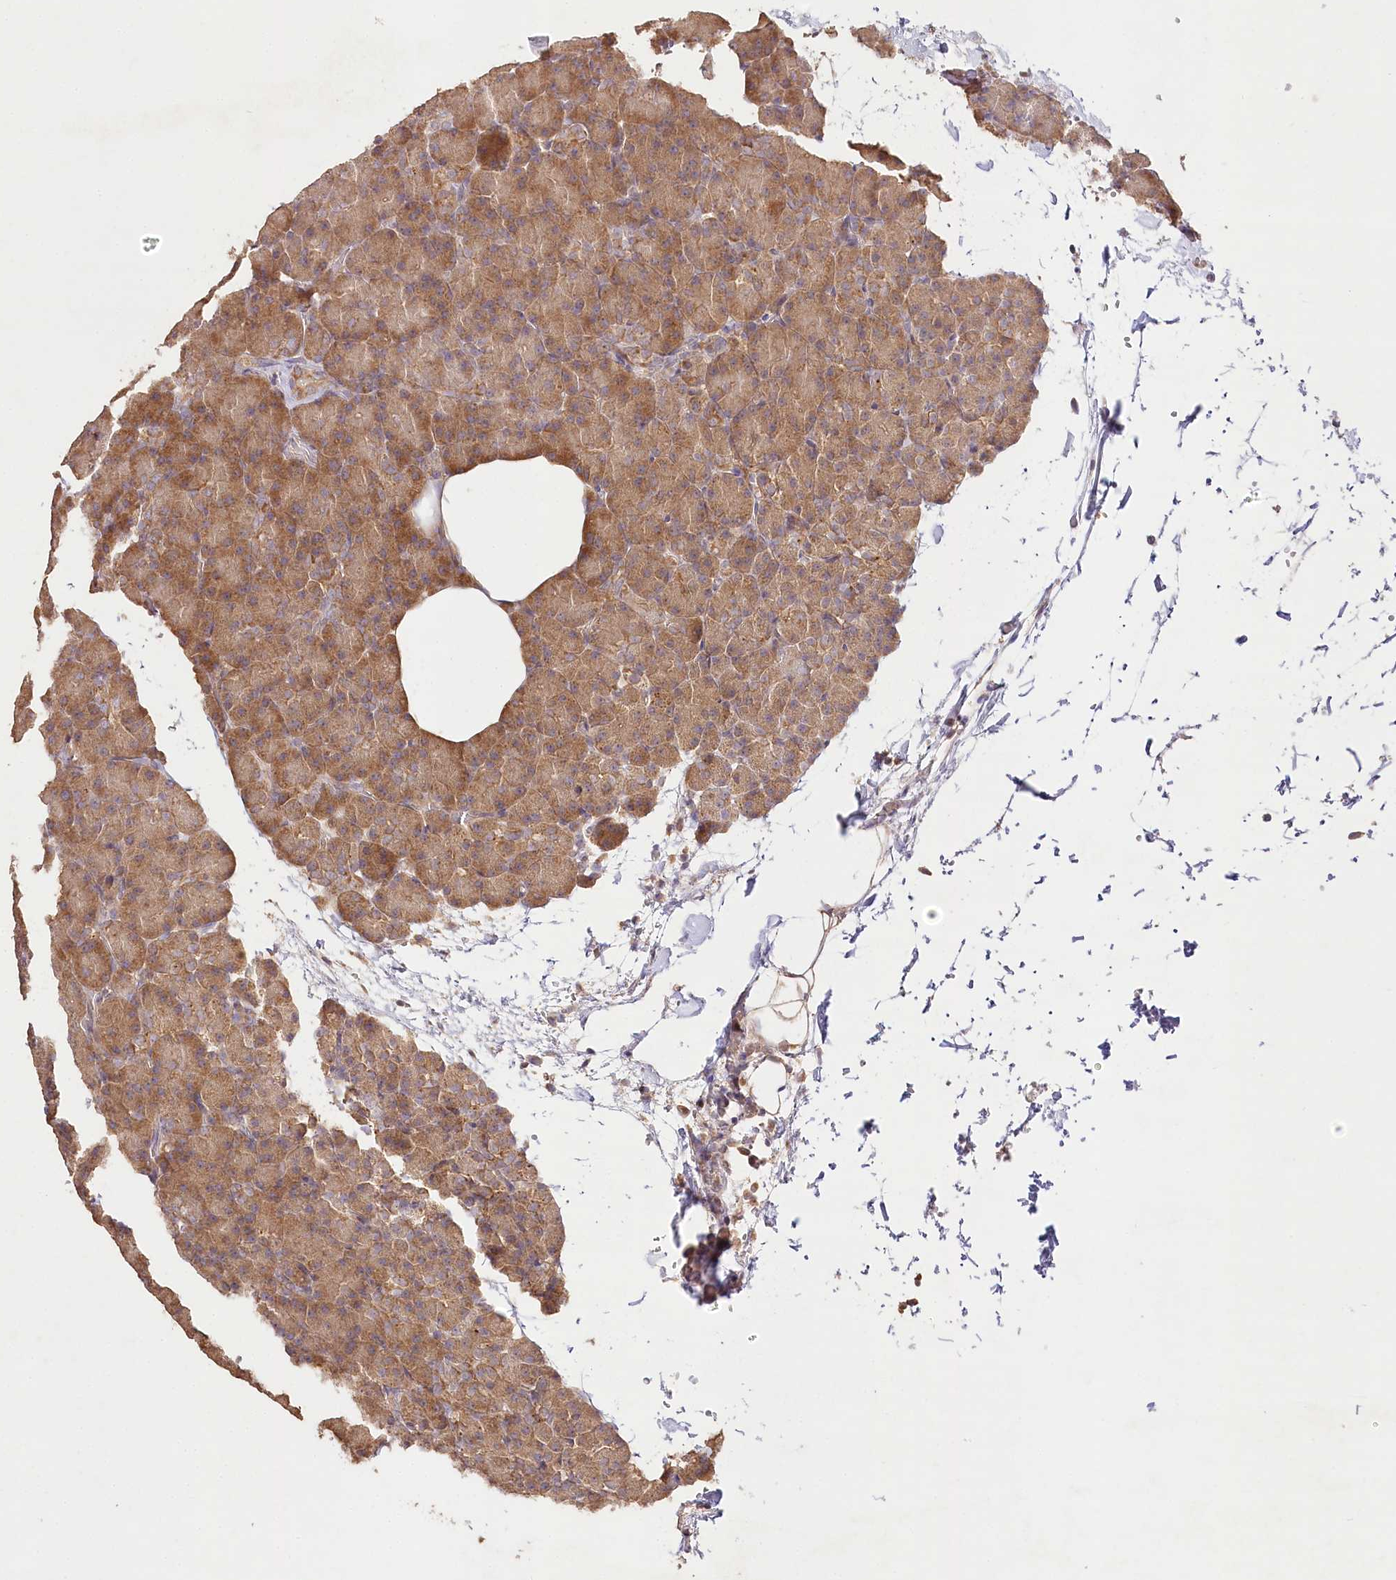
{"staining": {"intensity": "moderate", "quantity": ">75%", "location": "cytoplasmic/membranous"}, "tissue": "pancreas", "cell_type": "Exocrine glandular cells", "image_type": "normal", "snomed": [{"axis": "morphology", "description": "Normal tissue, NOS"}, {"axis": "topography", "description": "Pancreas"}], "caption": "Protein expression by immunohistochemistry exhibits moderate cytoplasmic/membranous expression in about >75% of exocrine glandular cells in benign pancreas.", "gene": "DMXL1", "patient": {"sex": "female", "age": 43}}